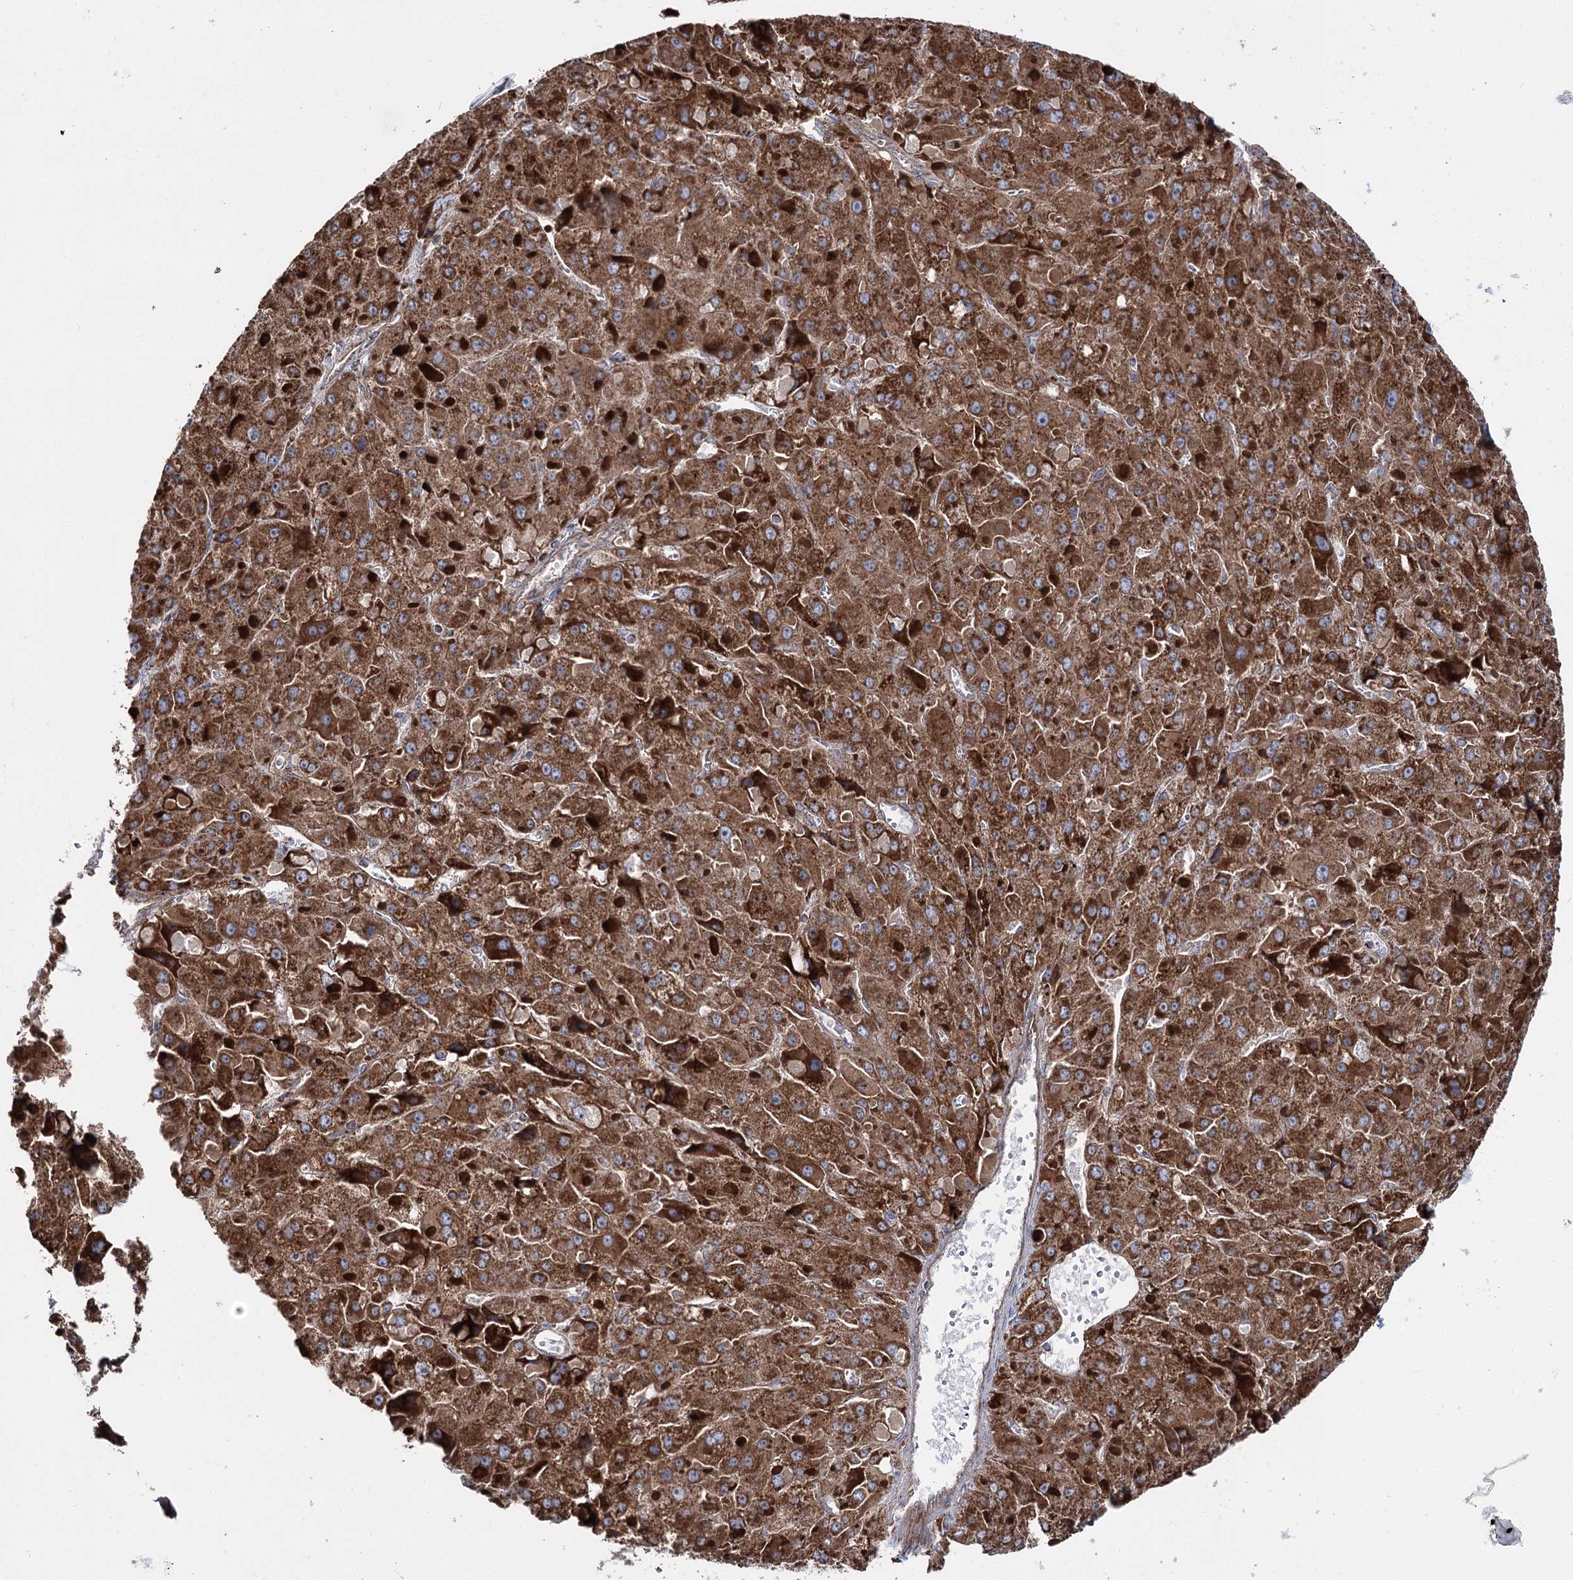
{"staining": {"intensity": "strong", "quantity": ">75%", "location": "cytoplasmic/membranous"}, "tissue": "liver cancer", "cell_type": "Tumor cells", "image_type": "cancer", "snomed": [{"axis": "morphology", "description": "Carcinoma, Hepatocellular, NOS"}, {"axis": "topography", "description": "Liver"}], "caption": "Brown immunohistochemical staining in human liver cancer demonstrates strong cytoplasmic/membranous staining in approximately >75% of tumor cells. The staining was performed using DAB to visualize the protein expression in brown, while the nuclei were stained in blue with hematoxylin (Magnification: 20x).", "gene": "MSANTD2", "patient": {"sex": "female", "age": 73}}